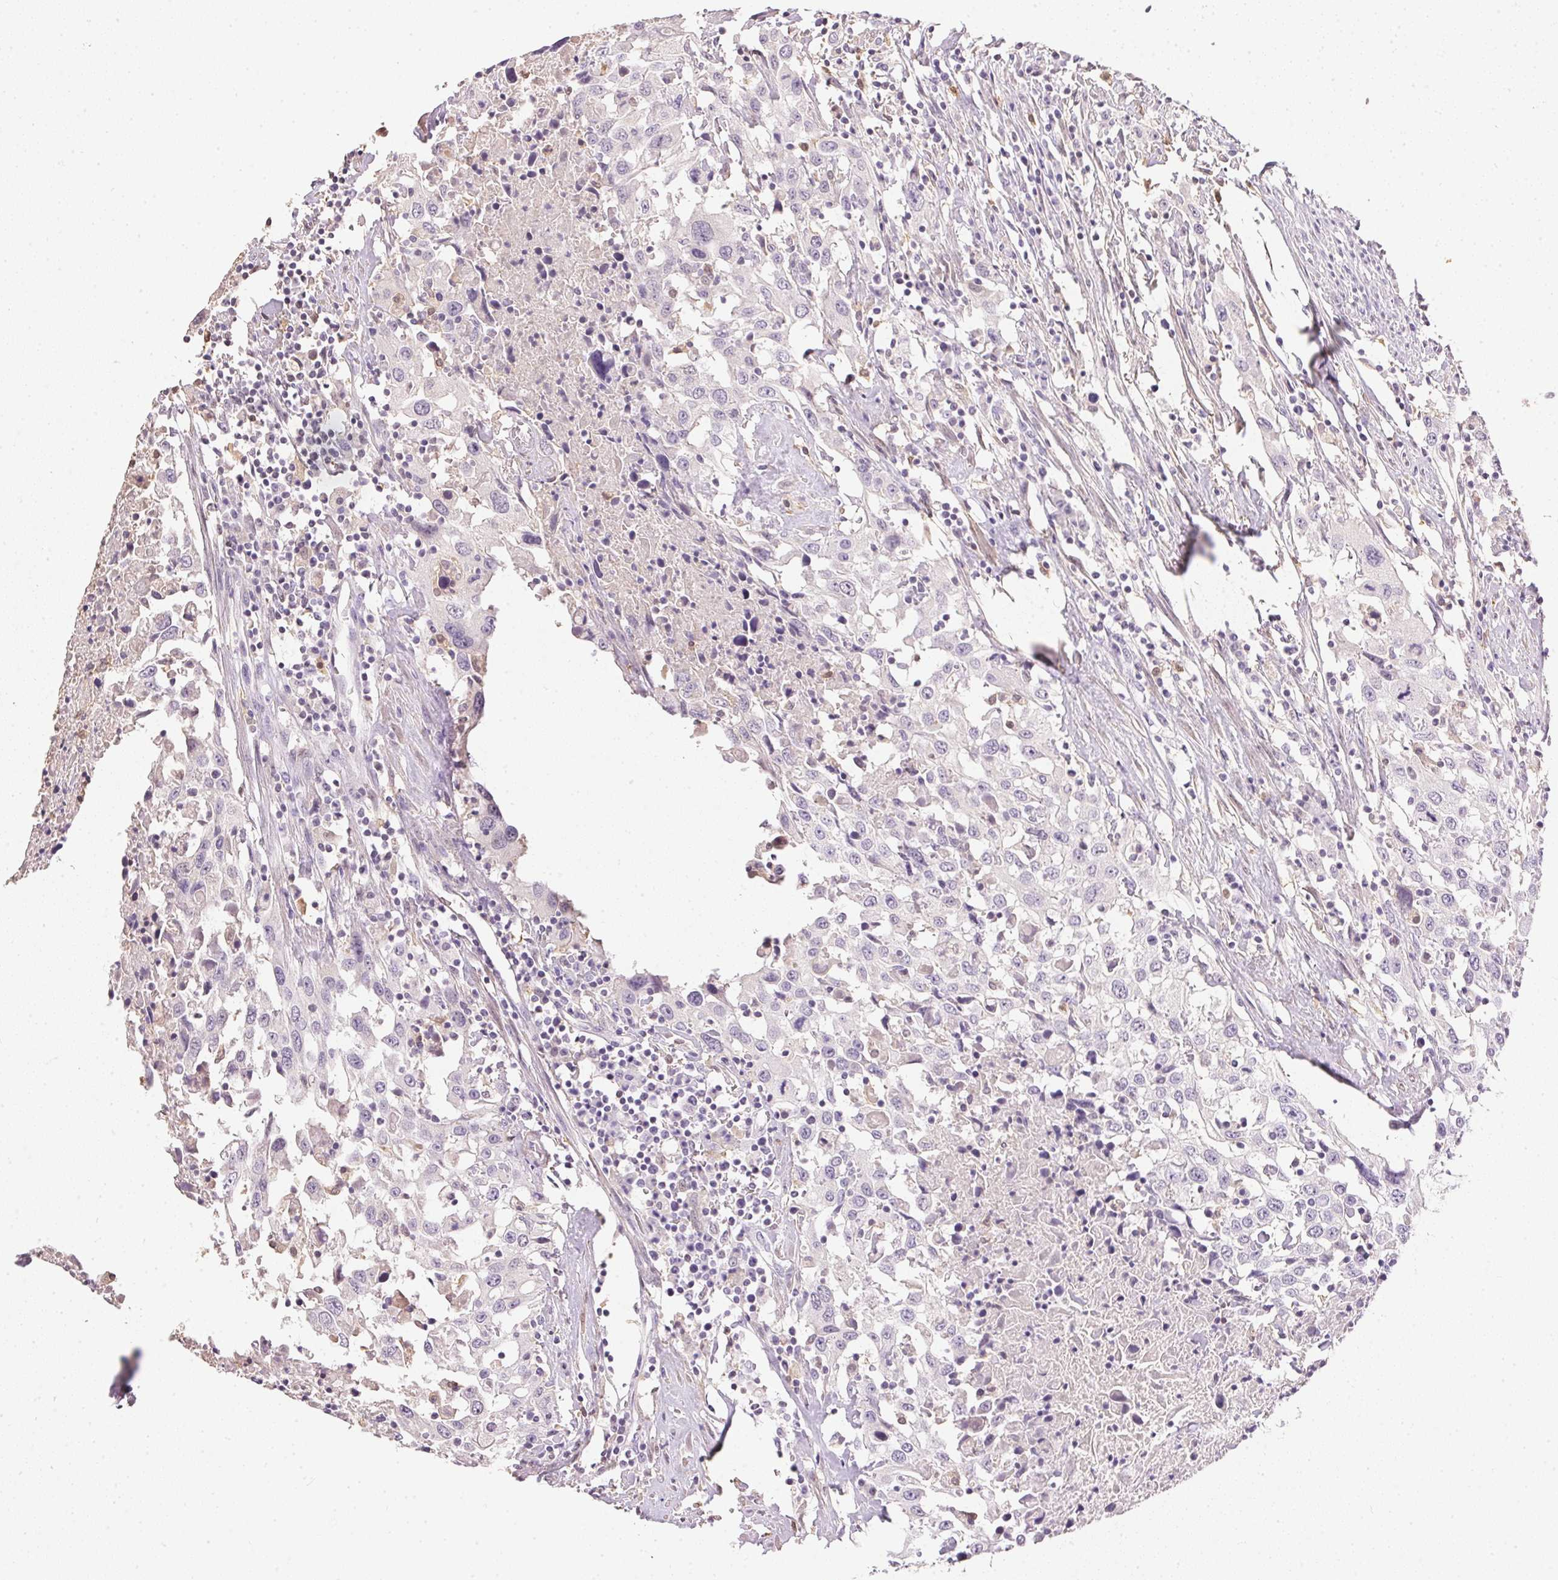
{"staining": {"intensity": "negative", "quantity": "none", "location": "none"}, "tissue": "urothelial cancer", "cell_type": "Tumor cells", "image_type": "cancer", "snomed": [{"axis": "morphology", "description": "Urothelial carcinoma, High grade"}, {"axis": "topography", "description": "Urinary bladder"}], "caption": "Protein analysis of urothelial carcinoma (high-grade) reveals no significant staining in tumor cells.", "gene": "S100A3", "patient": {"sex": "male", "age": 61}}